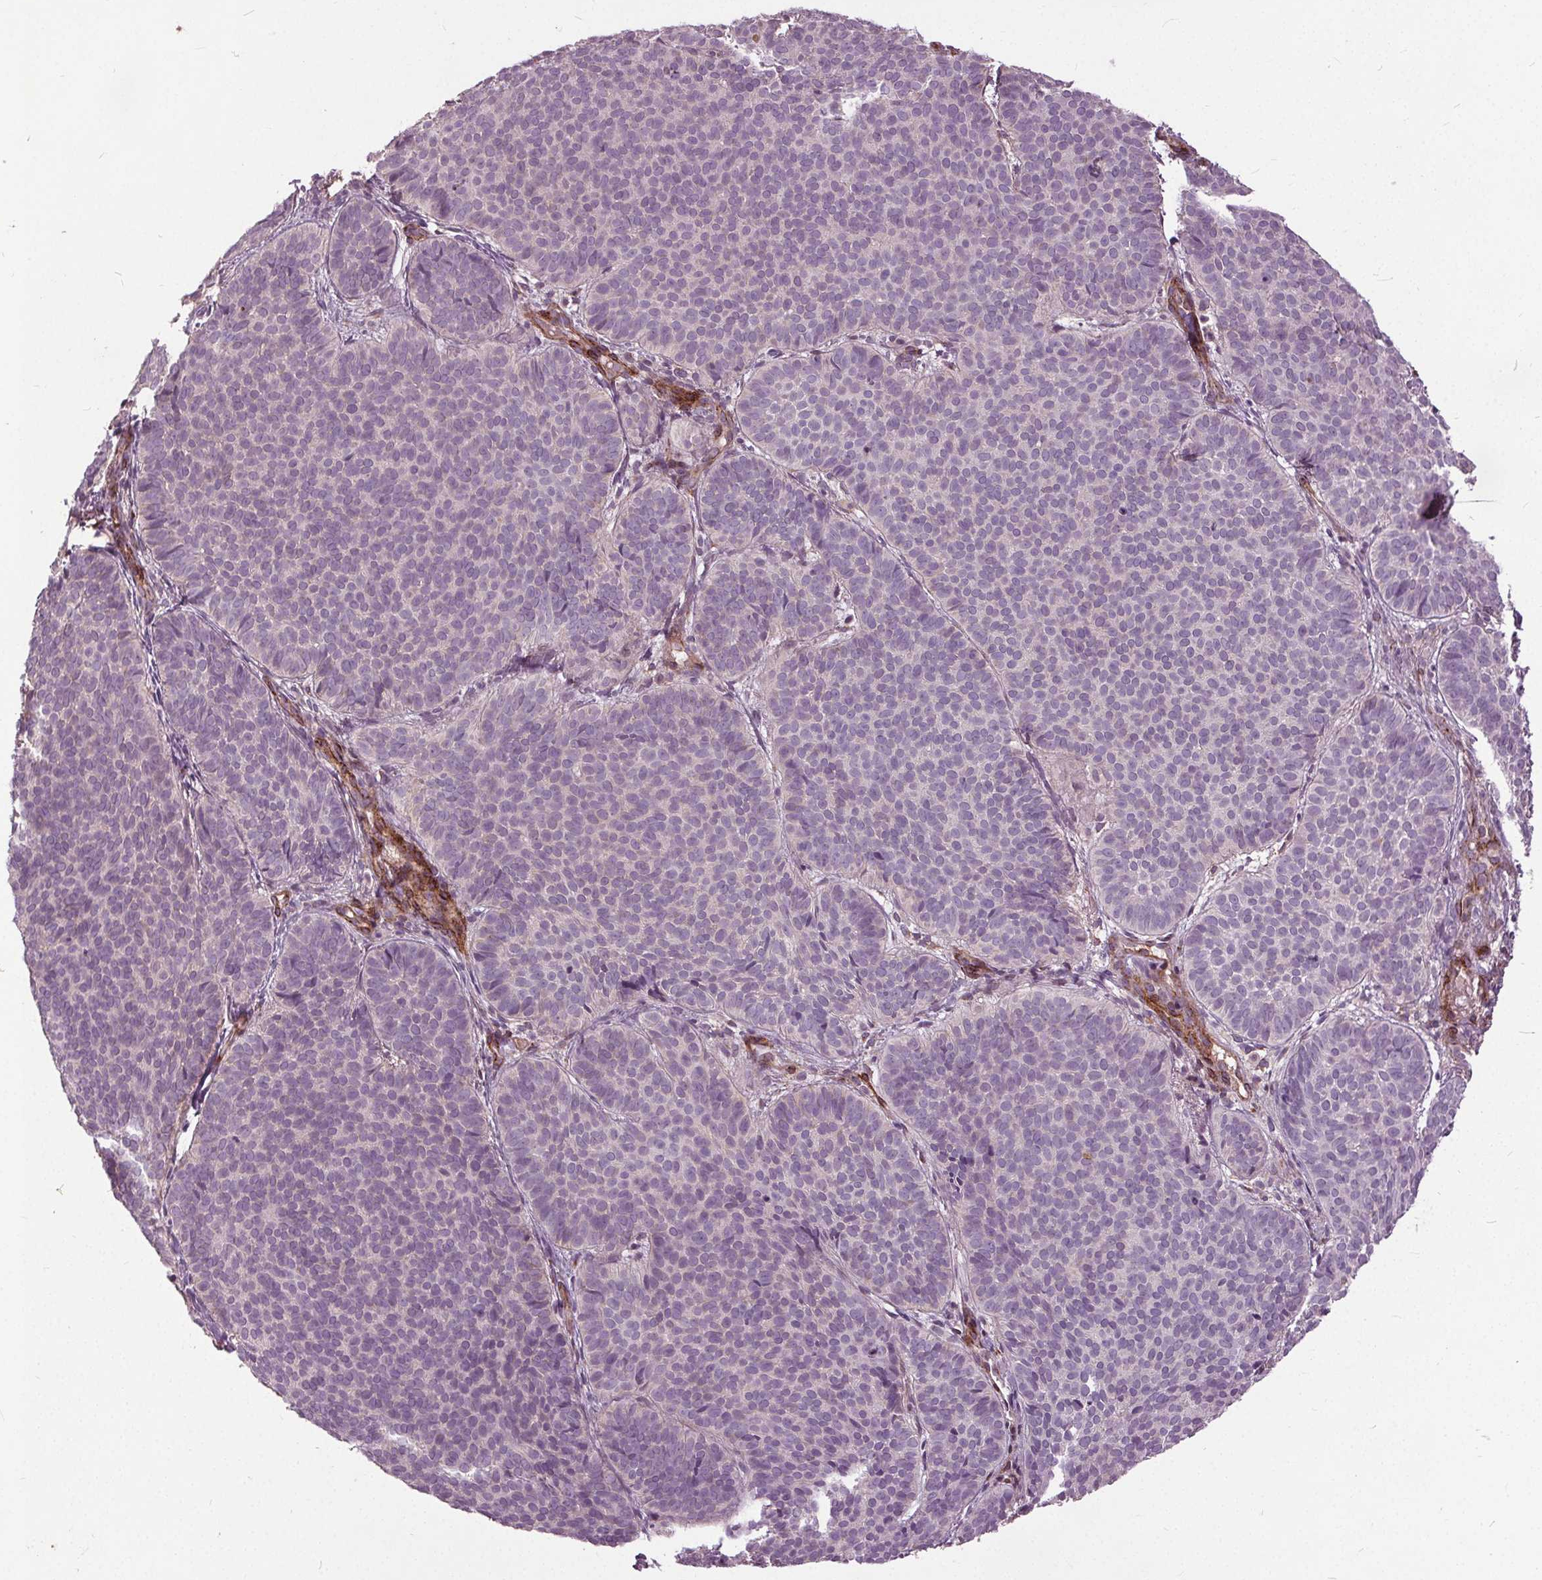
{"staining": {"intensity": "negative", "quantity": "none", "location": "none"}, "tissue": "skin cancer", "cell_type": "Tumor cells", "image_type": "cancer", "snomed": [{"axis": "morphology", "description": "Basal cell carcinoma"}, {"axis": "topography", "description": "Skin"}], "caption": "Skin cancer stained for a protein using IHC exhibits no staining tumor cells.", "gene": "PDGFD", "patient": {"sex": "male", "age": 57}}